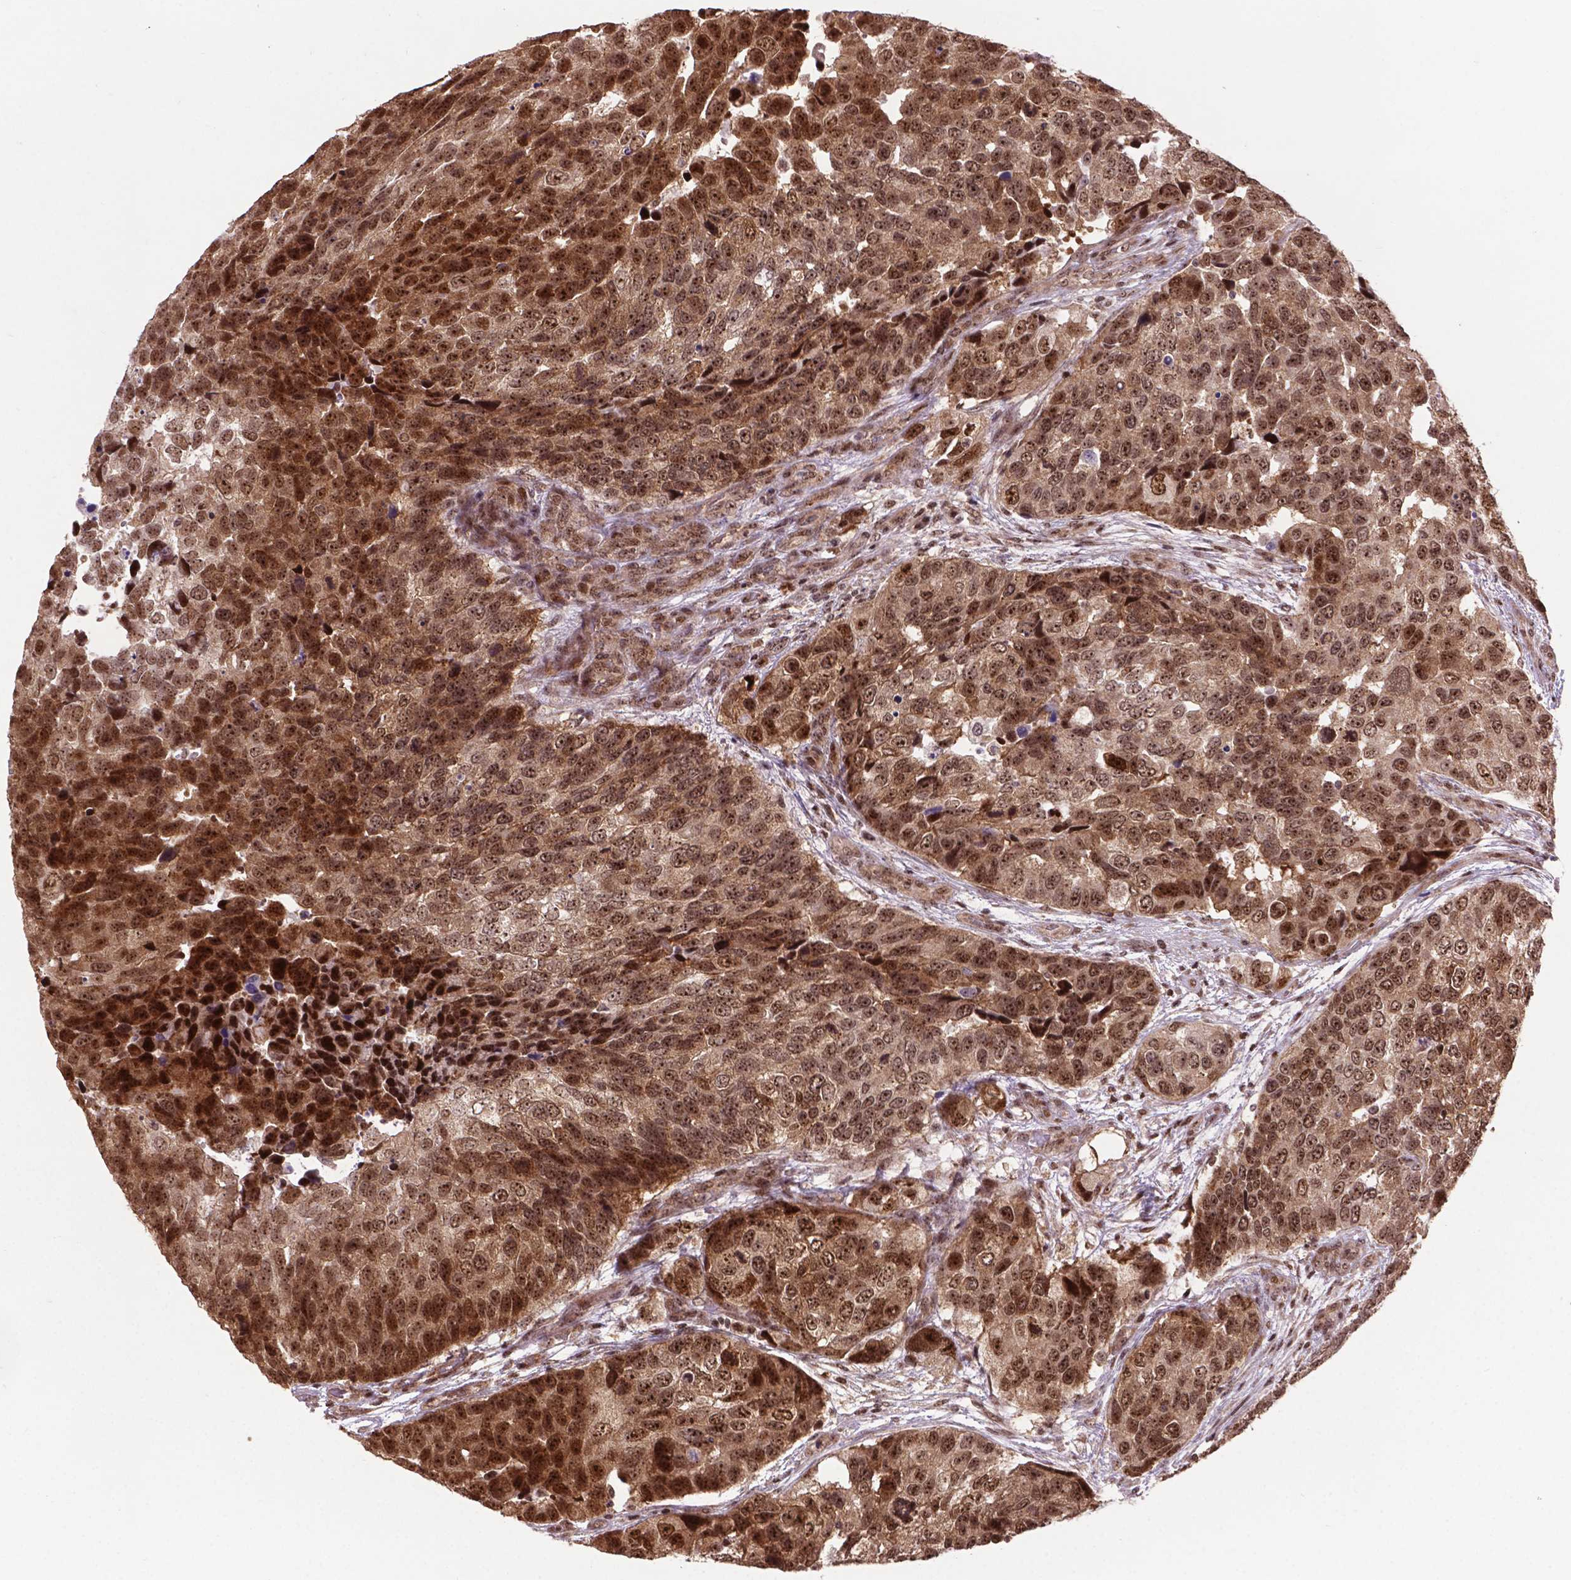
{"staining": {"intensity": "moderate", "quantity": ">75%", "location": "cytoplasmic/membranous,nuclear"}, "tissue": "urothelial cancer", "cell_type": "Tumor cells", "image_type": "cancer", "snomed": [{"axis": "morphology", "description": "Urothelial carcinoma, High grade"}, {"axis": "topography", "description": "Urinary bladder"}], "caption": "Approximately >75% of tumor cells in human urothelial cancer reveal moderate cytoplasmic/membranous and nuclear protein staining as visualized by brown immunohistochemical staining.", "gene": "CSNK2A1", "patient": {"sex": "male", "age": 60}}